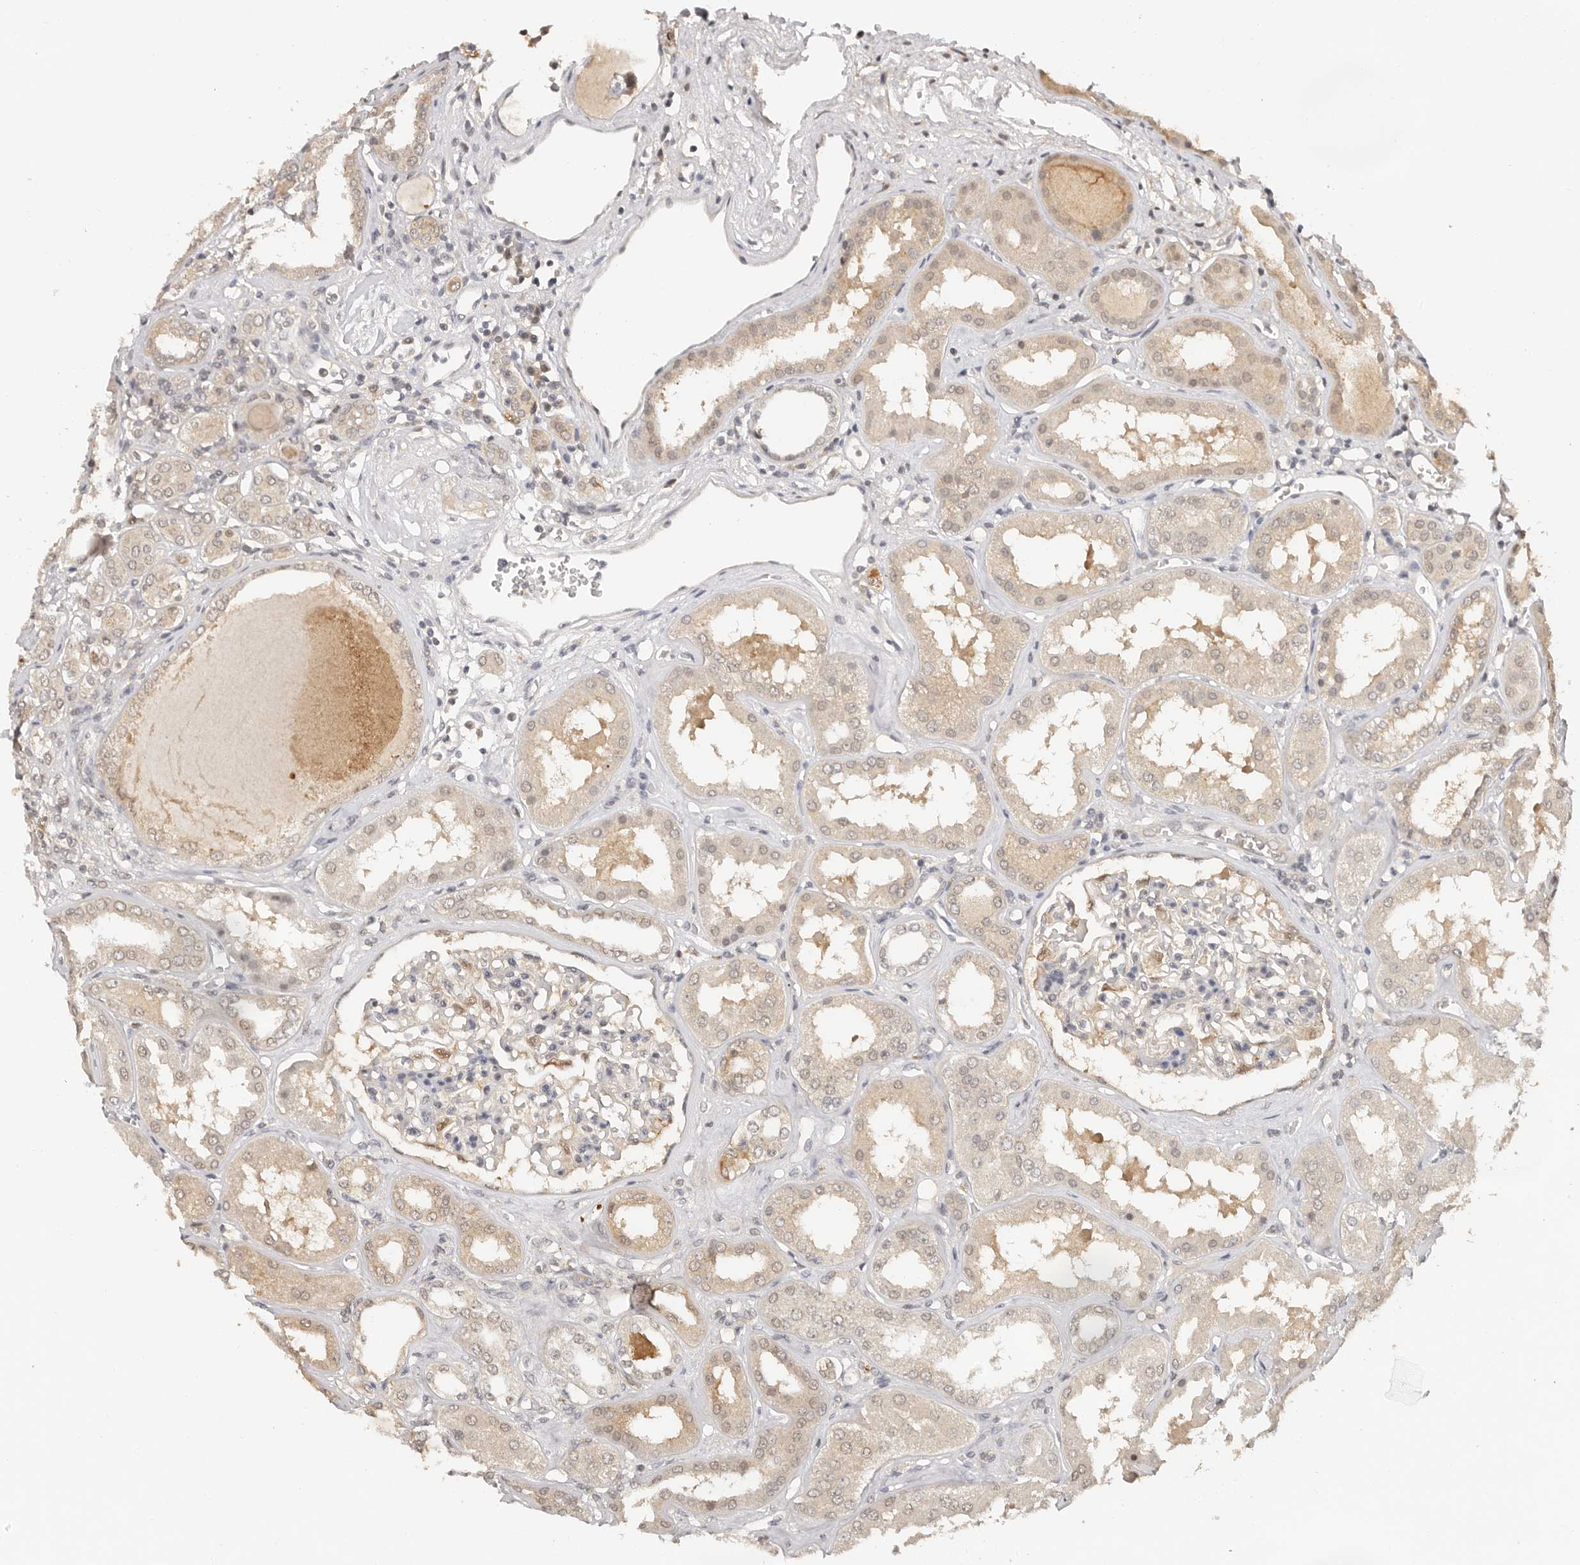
{"staining": {"intensity": "negative", "quantity": "none", "location": "none"}, "tissue": "kidney", "cell_type": "Cells in glomeruli", "image_type": "normal", "snomed": [{"axis": "morphology", "description": "Normal tissue, NOS"}, {"axis": "topography", "description": "Kidney"}], "caption": "High magnification brightfield microscopy of unremarkable kidney stained with DAB (3,3'-diaminobenzidine) (brown) and counterstained with hematoxylin (blue): cells in glomeruli show no significant staining. (DAB immunohistochemistry (IHC) visualized using brightfield microscopy, high magnification).", "gene": "PSMA5", "patient": {"sex": "female", "age": 56}}